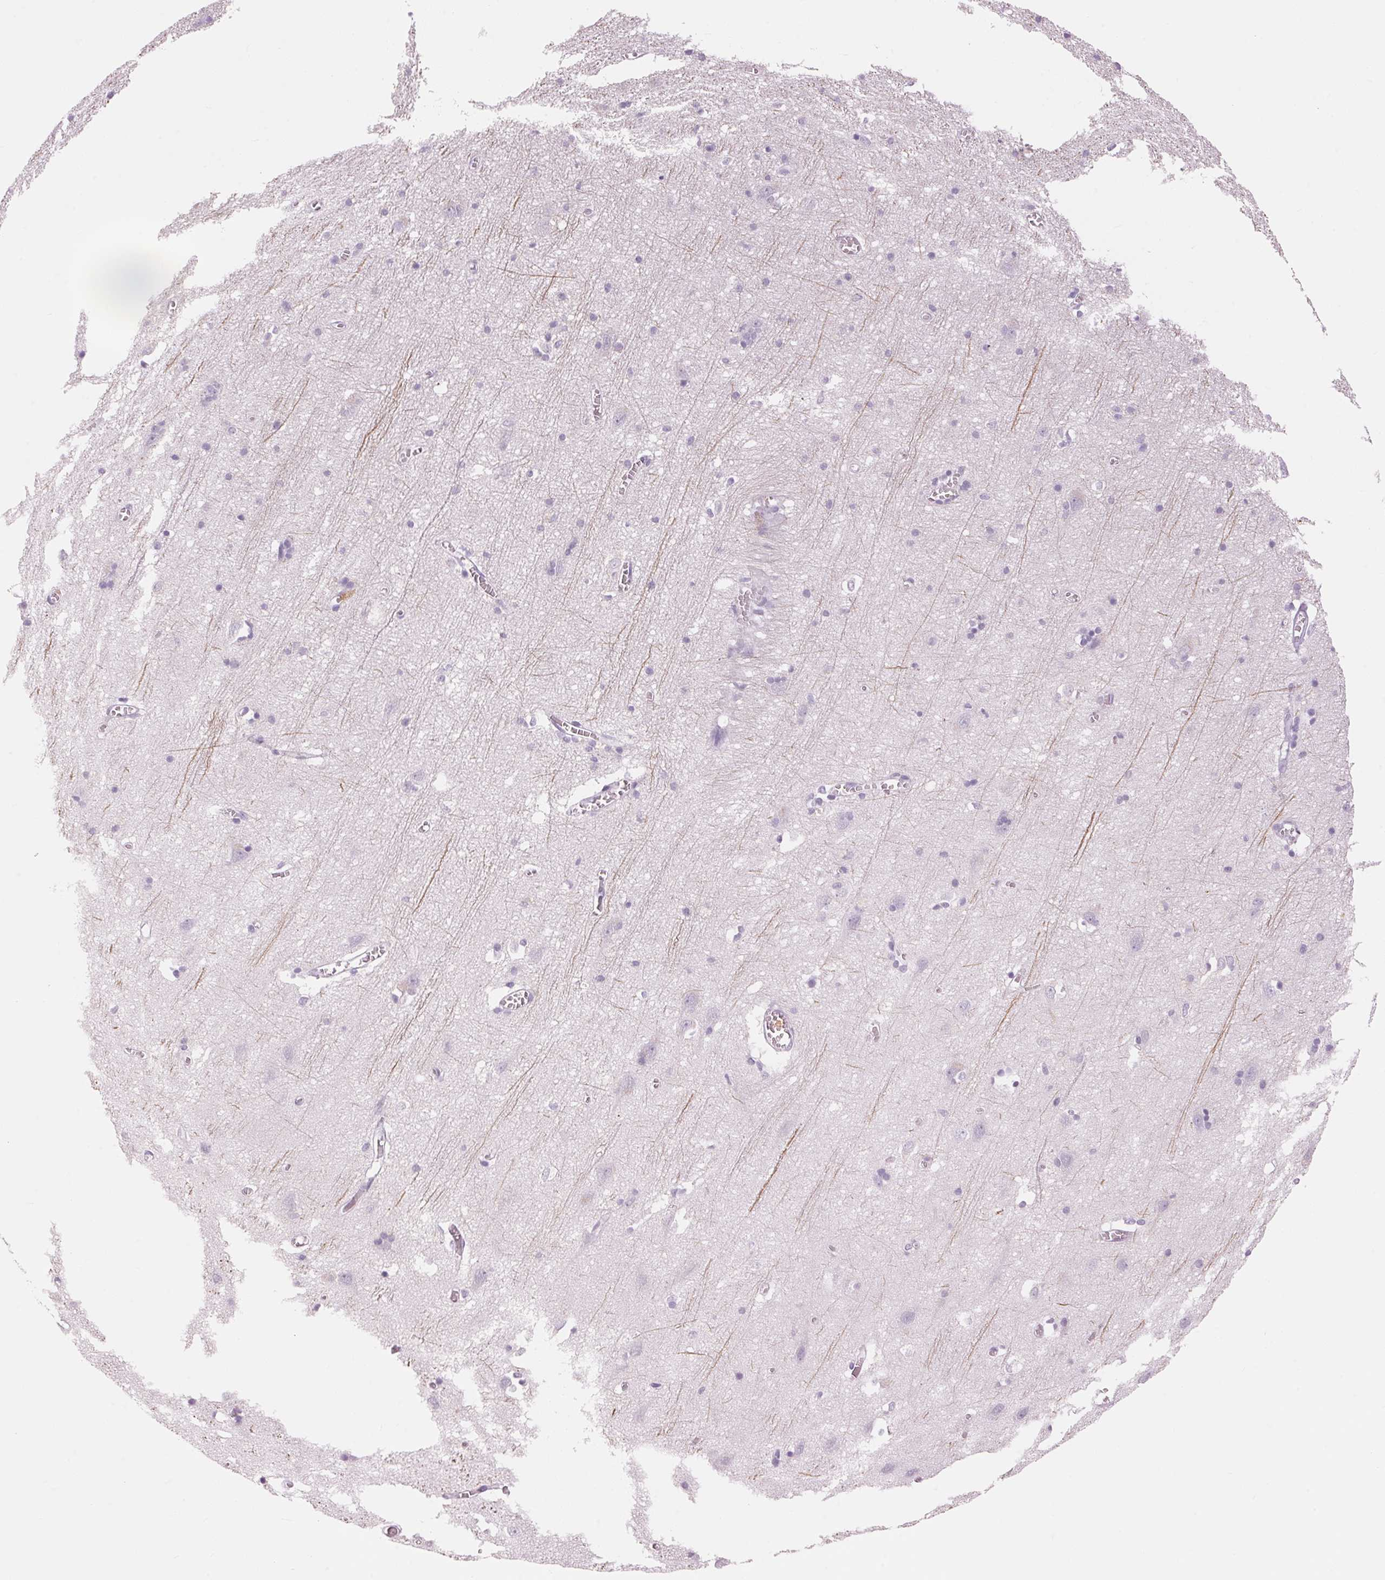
{"staining": {"intensity": "negative", "quantity": "none", "location": "none"}, "tissue": "cerebral cortex", "cell_type": "Endothelial cells", "image_type": "normal", "snomed": [{"axis": "morphology", "description": "Normal tissue, NOS"}, {"axis": "topography", "description": "Cerebral cortex"}], "caption": "A high-resolution photomicrograph shows immunohistochemistry (IHC) staining of benign cerebral cortex, which demonstrates no significant positivity in endothelial cells.", "gene": "KLK7", "patient": {"sex": "male", "age": 70}}